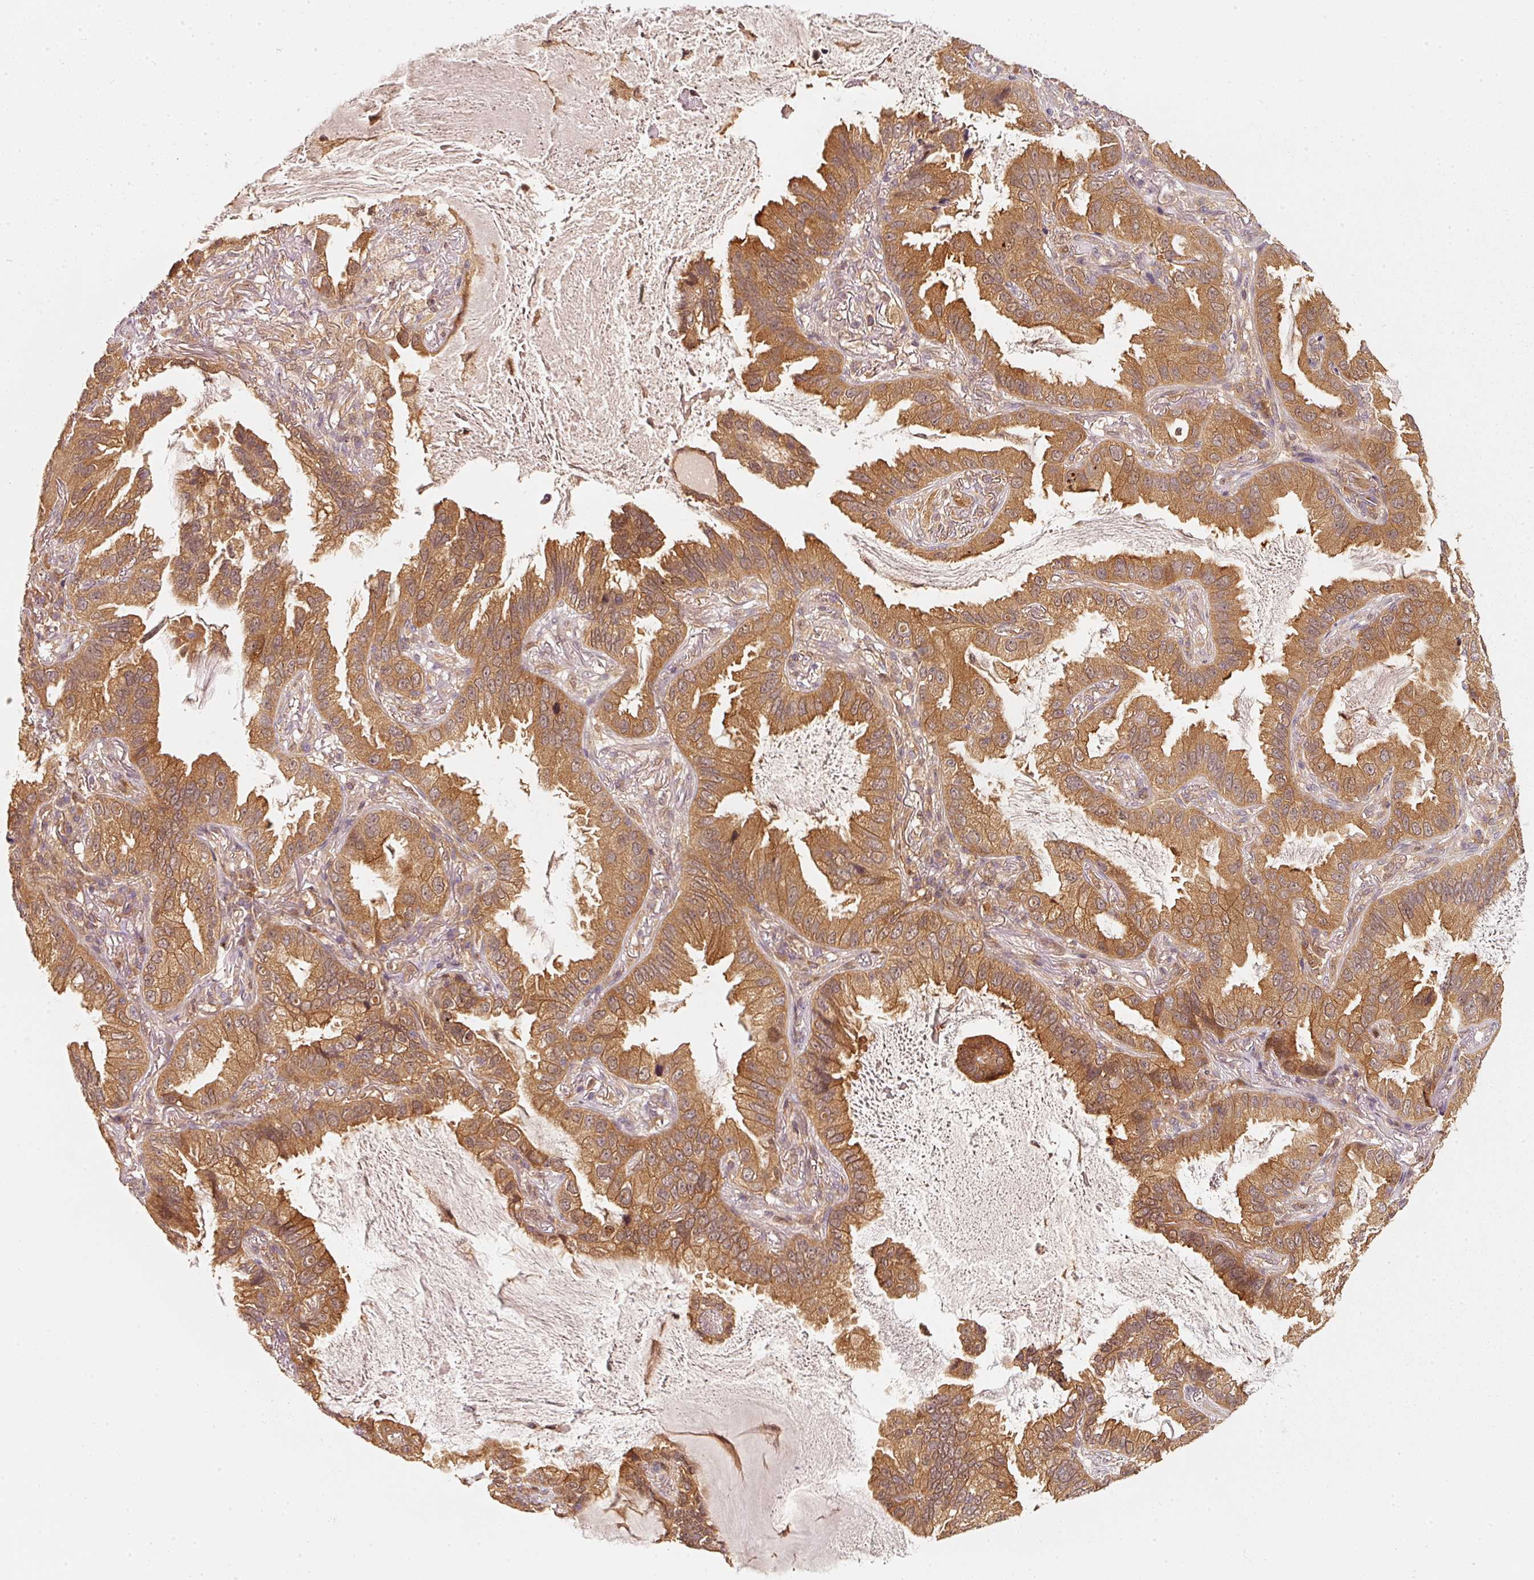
{"staining": {"intensity": "moderate", "quantity": ">75%", "location": "cytoplasmic/membranous"}, "tissue": "lung cancer", "cell_type": "Tumor cells", "image_type": "cancer", "snomed": [{"axis": "morphology", "description": "Adenocarcinoma, NOS"}, {"axis": "topography", "description": "Lung"}], "caption": "High-power microscopy captured an IHC histopathology image of lung cancer, revealing moderate cytoplasmic/membranous expression in about >75% of tumor cells. (DAB IHC with brightfield microscopy, high magnification).", "gene": "RRAS2", "patient": {"sex": "female", "age": 69}}